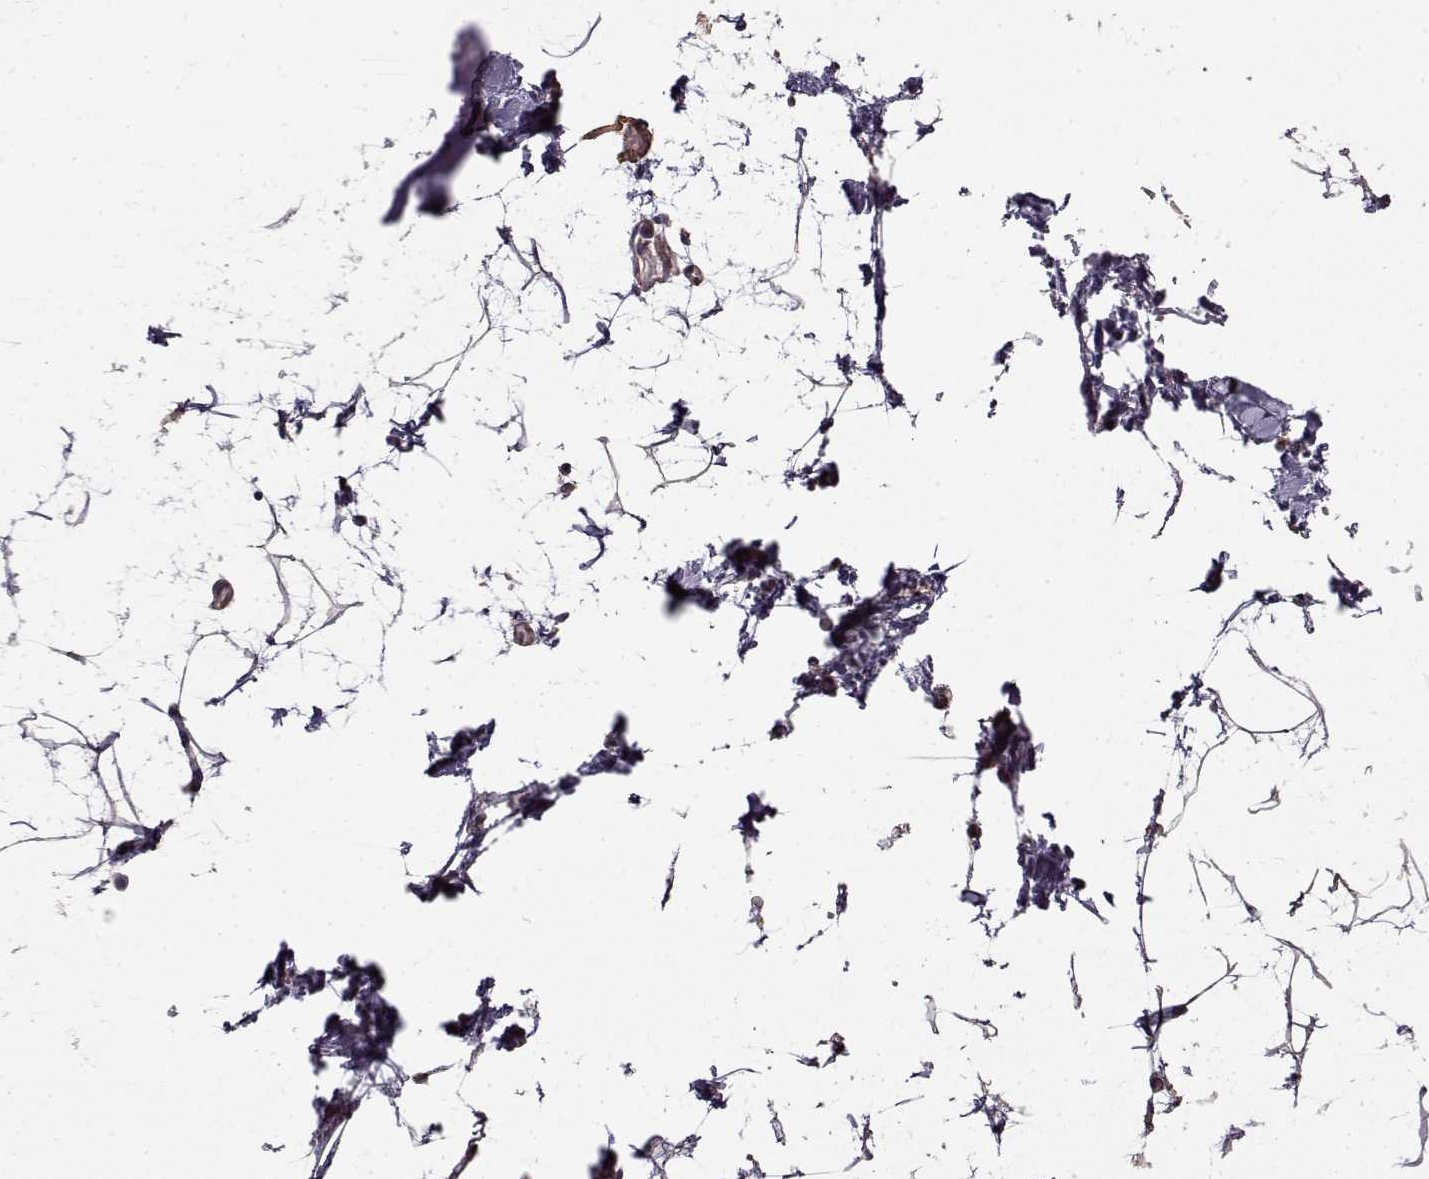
{"staining": {"intensity": "negative", "quantity": "none", "location": "none"}, "tissue": "adipose tissue", "cell_type": "Adipocytes", "image_type": "normal", "snomed": [{"axis": "morphology", "description": "Normal tissue, NOS"}, {"axis": "topography", "description": "Gallbladder"}, {"axis": "topography", "description": "Peripheral nerve tissue"}], "caption": "A histopathology image of adipose tissue stained for a protein exhibits no brown staining in adipocytes. (DAB (3,3'-diaminobenzidine) immunohistochemistry with hematoxylin counter stain).", "gene": "LAMB2", "patient": {"sex": "female", "age": 45}}